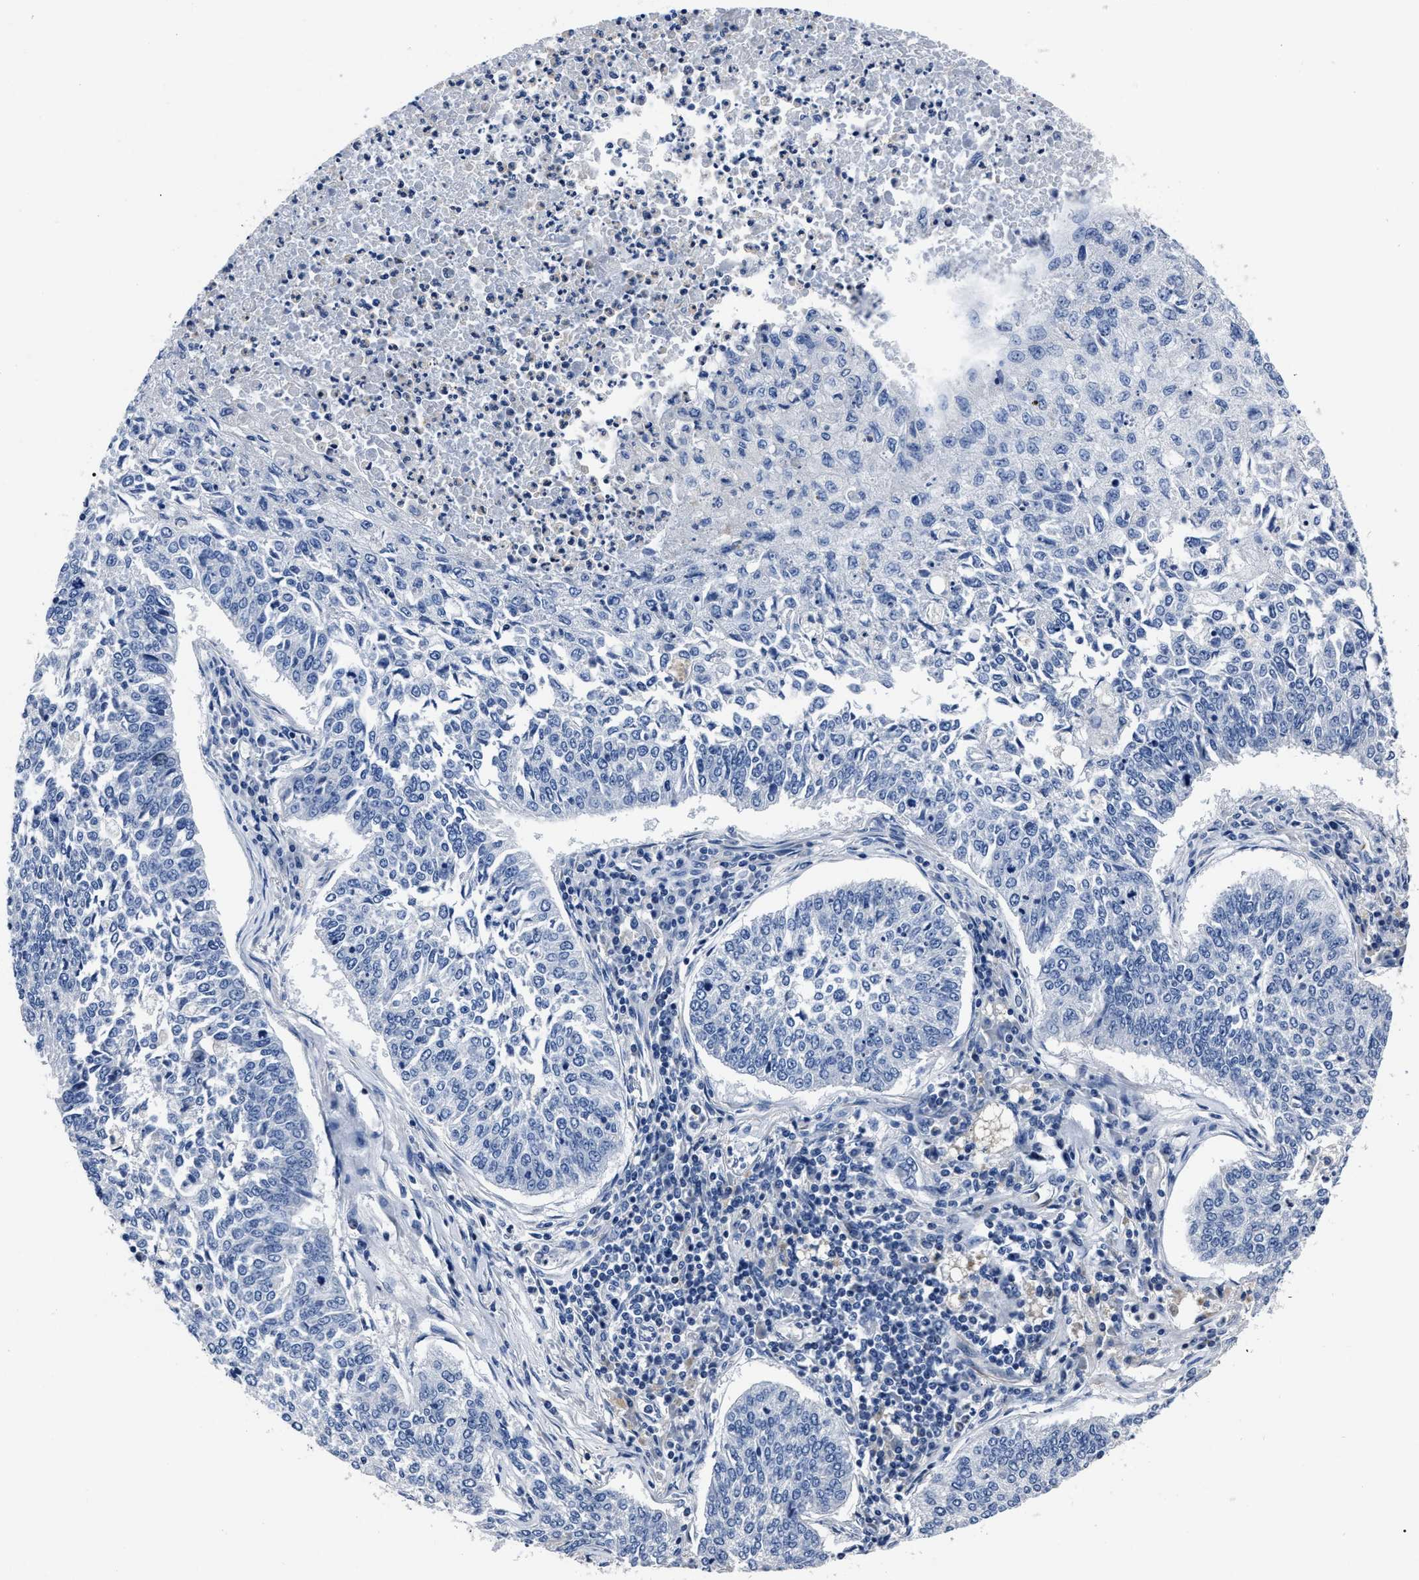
{"staining": {"intensity": "negative", "quantity": "none", "location": "none"}, "tissue": "lung cancer", "cell_type": "Tumor cells", "image_type": "cancer", "snomed": [{"axis": "morphology", "description": "Normal tissue, NOS"}, {"axis": "morphology", "description": "Squamous cell carcinoma, NOS"}, {"axis": "topography", "description": "Cartilage tissue"}, {"axis": "topography", "description": "Bronchus"}, {"axis": "topography", "description": "Lung"}], "caption": "Squamous cell carcinoma (lung) was stained to show a protein in brown. There is no significant positivity in tumor cells.", "gene": "OR10G3", "patient": {"sex": "female", "age": 49}}